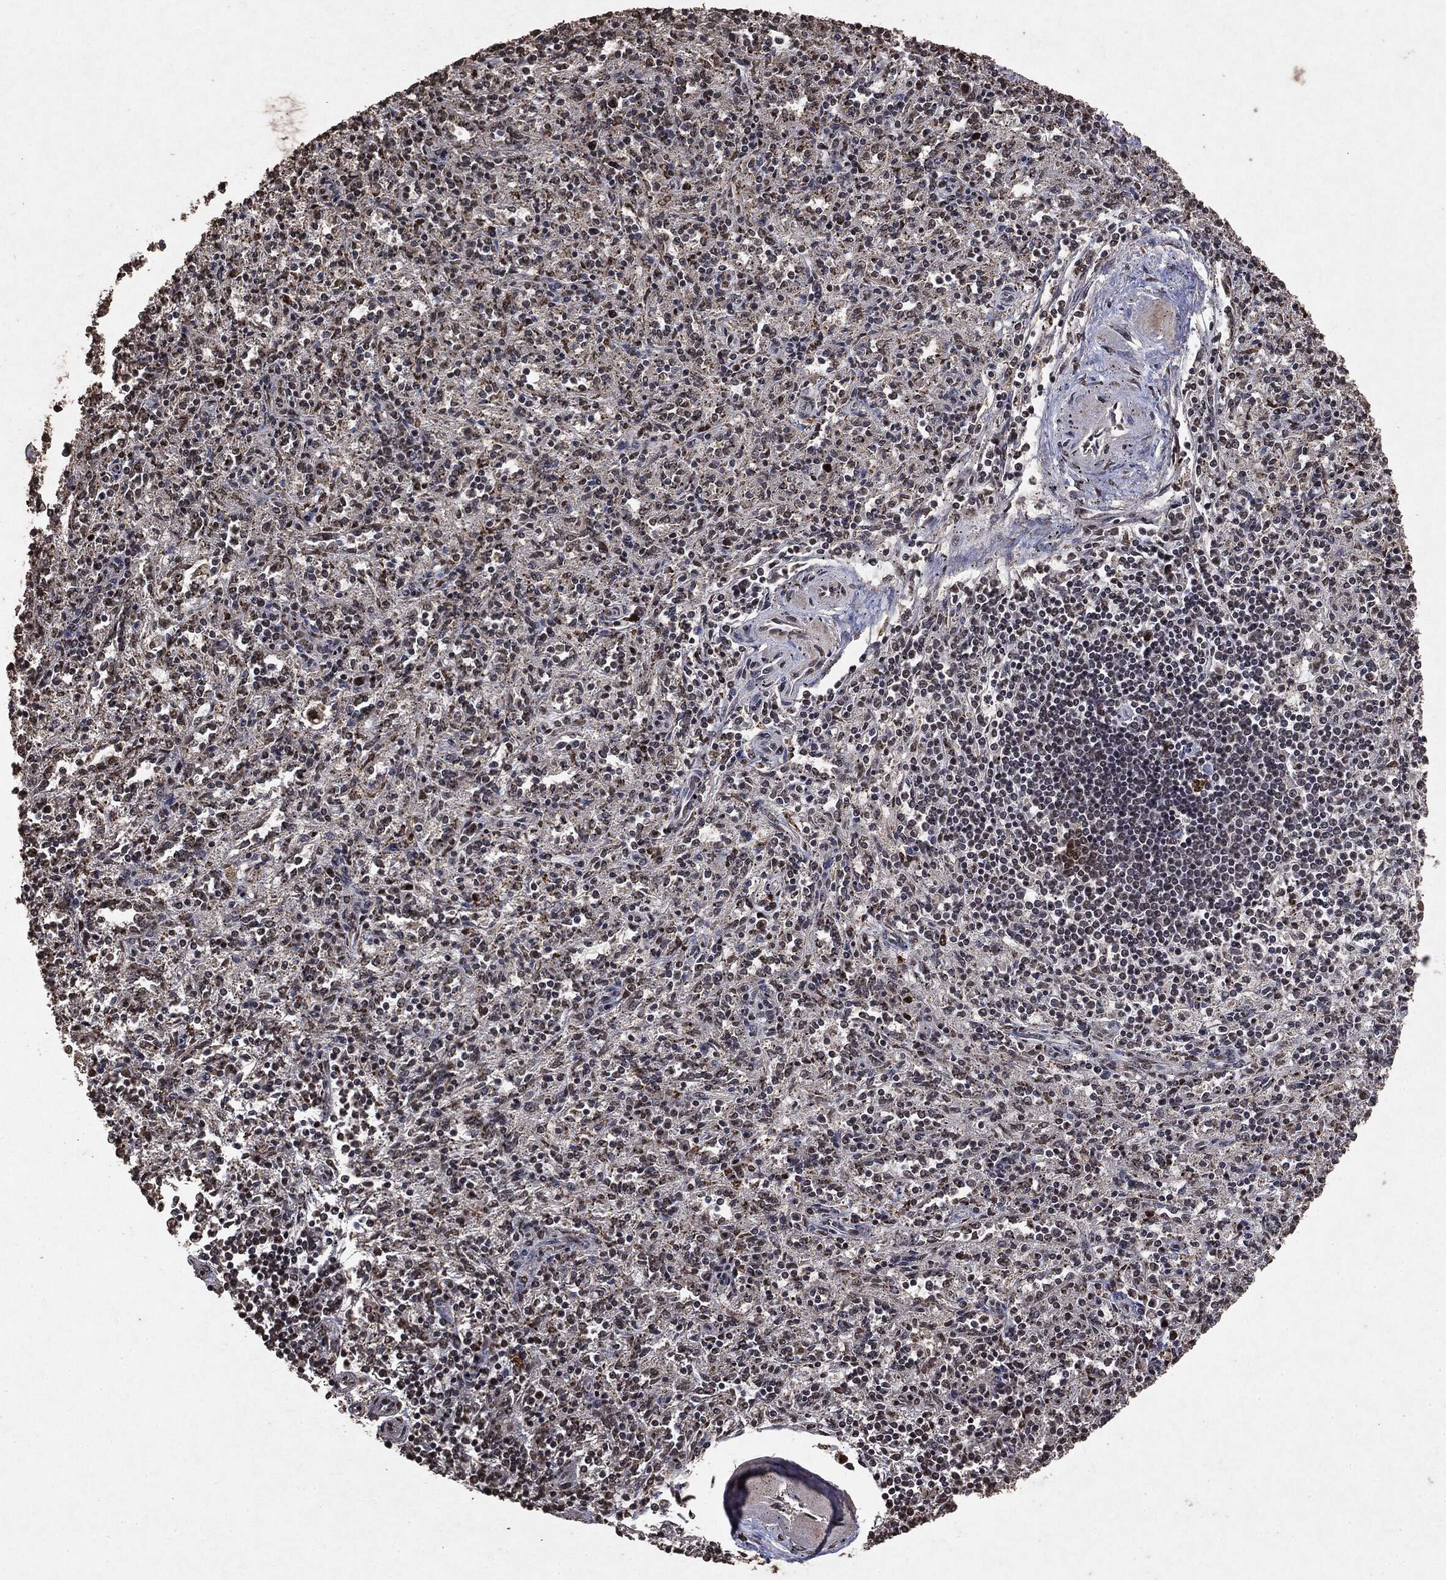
{"staining": {"intensity": "negative", "quantity": "none", "location": "none"}, "tissue": "spleen", "cell_type": "Cells in red pulp", "image_type": "normal", "snomed": [{"axis": "morphology", "description": "Normal tissue, NOS"}, {"axis": "topography", "description": "Spleen"}], "caption": "DAB (3,3'-diaminobenzidine) immunohistochemical staining of normal spleen reveals no significant staining in cells in red pulp. The staining is performed using DAB (3,3'-diaminobenzidine) brown chromogen with nuclei counter-stained in using hematoxylin.", "gene": "RAD18", "patient": {"sex": "male", "age": 69}}